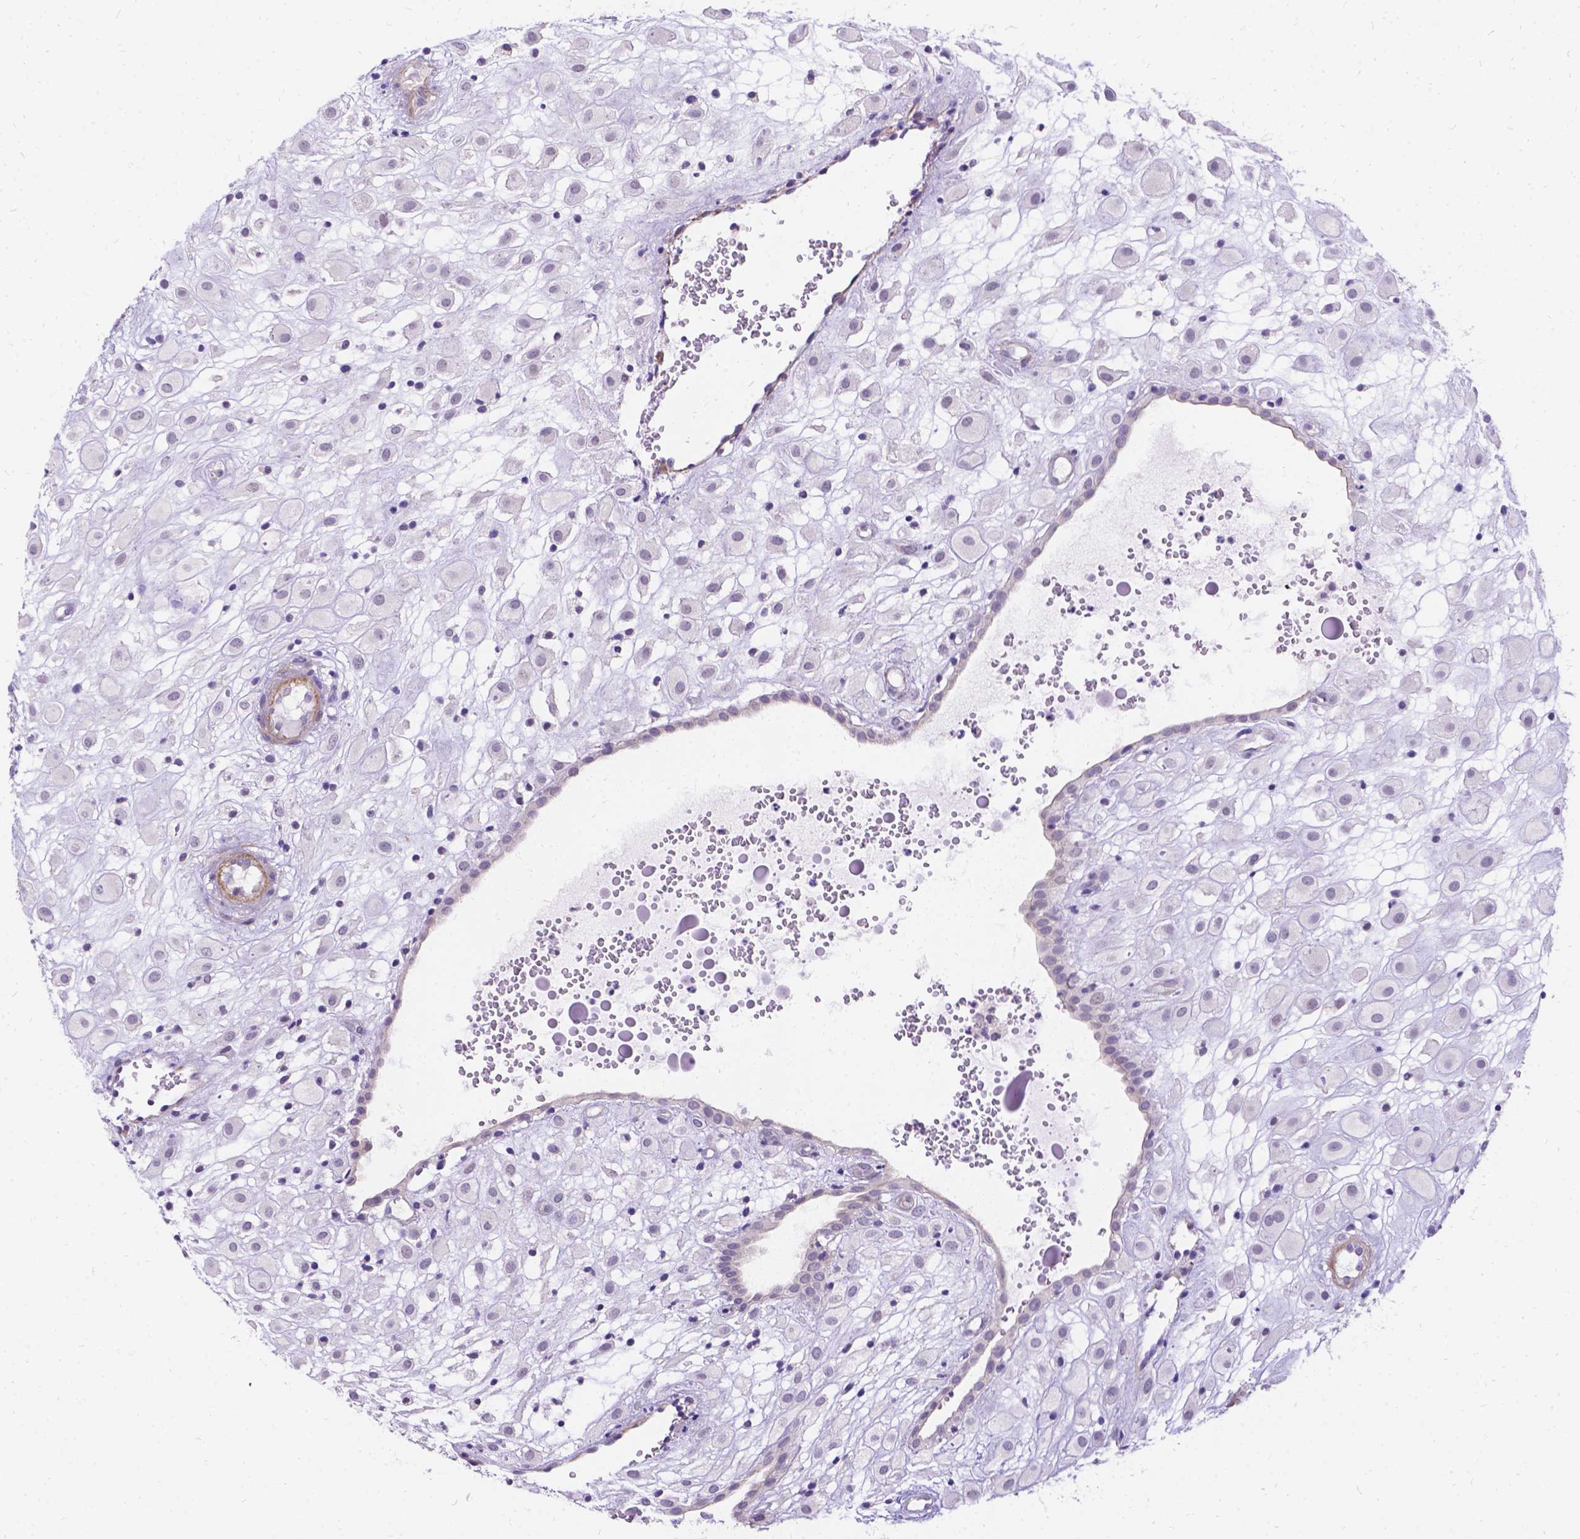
{"staining": {"intensity": "negative", "quantity": "none", "location": "none"}, "tissue": "placenta", "cell_type": "Decidual cells", "image_type": "normal", "snomed": [{"axis": "morphology", "description": "Normal tissue, NOS"}, {"axis": "topography", "description": "Placenta"}], "caption": "IHC of unremarkable placenta shows no staining in decidual cells.", "gene": "PALS1", "patient": {"sex": "female", "age": 24}}